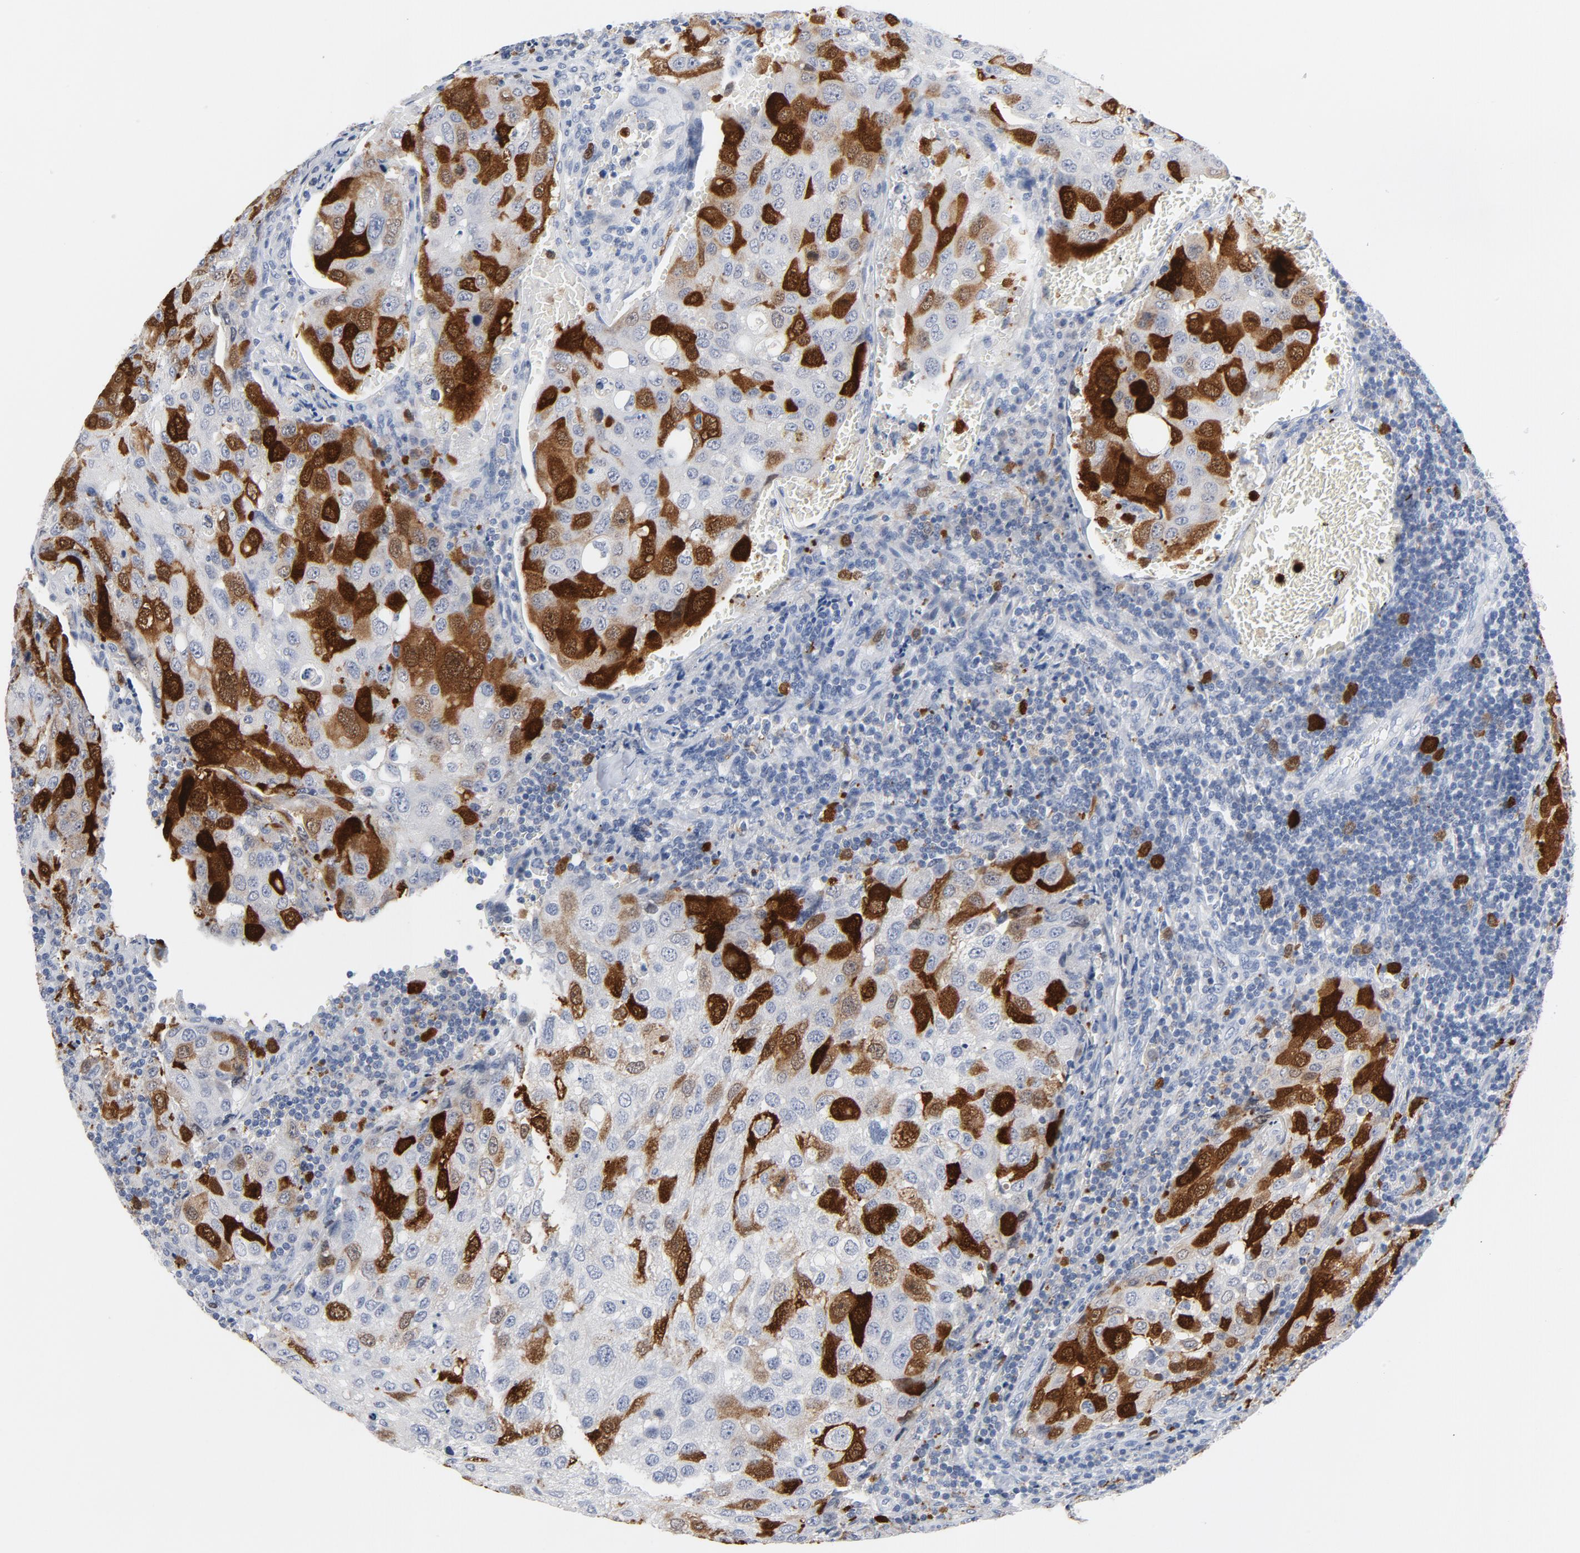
{"staining": {"intensity": "moderate", "quantity": "25%-75%", "location": "cytoplasmic/membranous,nuclear"}, "tissue": "urothelial cancer", "cell_type": "Tumor cells", "image_type": "cancer", "snomed": [{"axis": "morphology", "description": "Urothelial carcinoma, High grade"}, {"axis": "topography", "description": "Lymph node"}, {"axis": "topography", "description": "Urinary bladder"}], "caption": "Immunohistochemistry of human urothelial carcinoma (high-grade) demonstrates medium levels of moderate cytoplasmic/membranous and nuclear positivity in approximately 25%-75% of tumor cells. (brown staining indicates protein expression, while blue staining denotes nuclei).", "gene": "CDC20", "patient": {"sex": "male", "age": 51}}